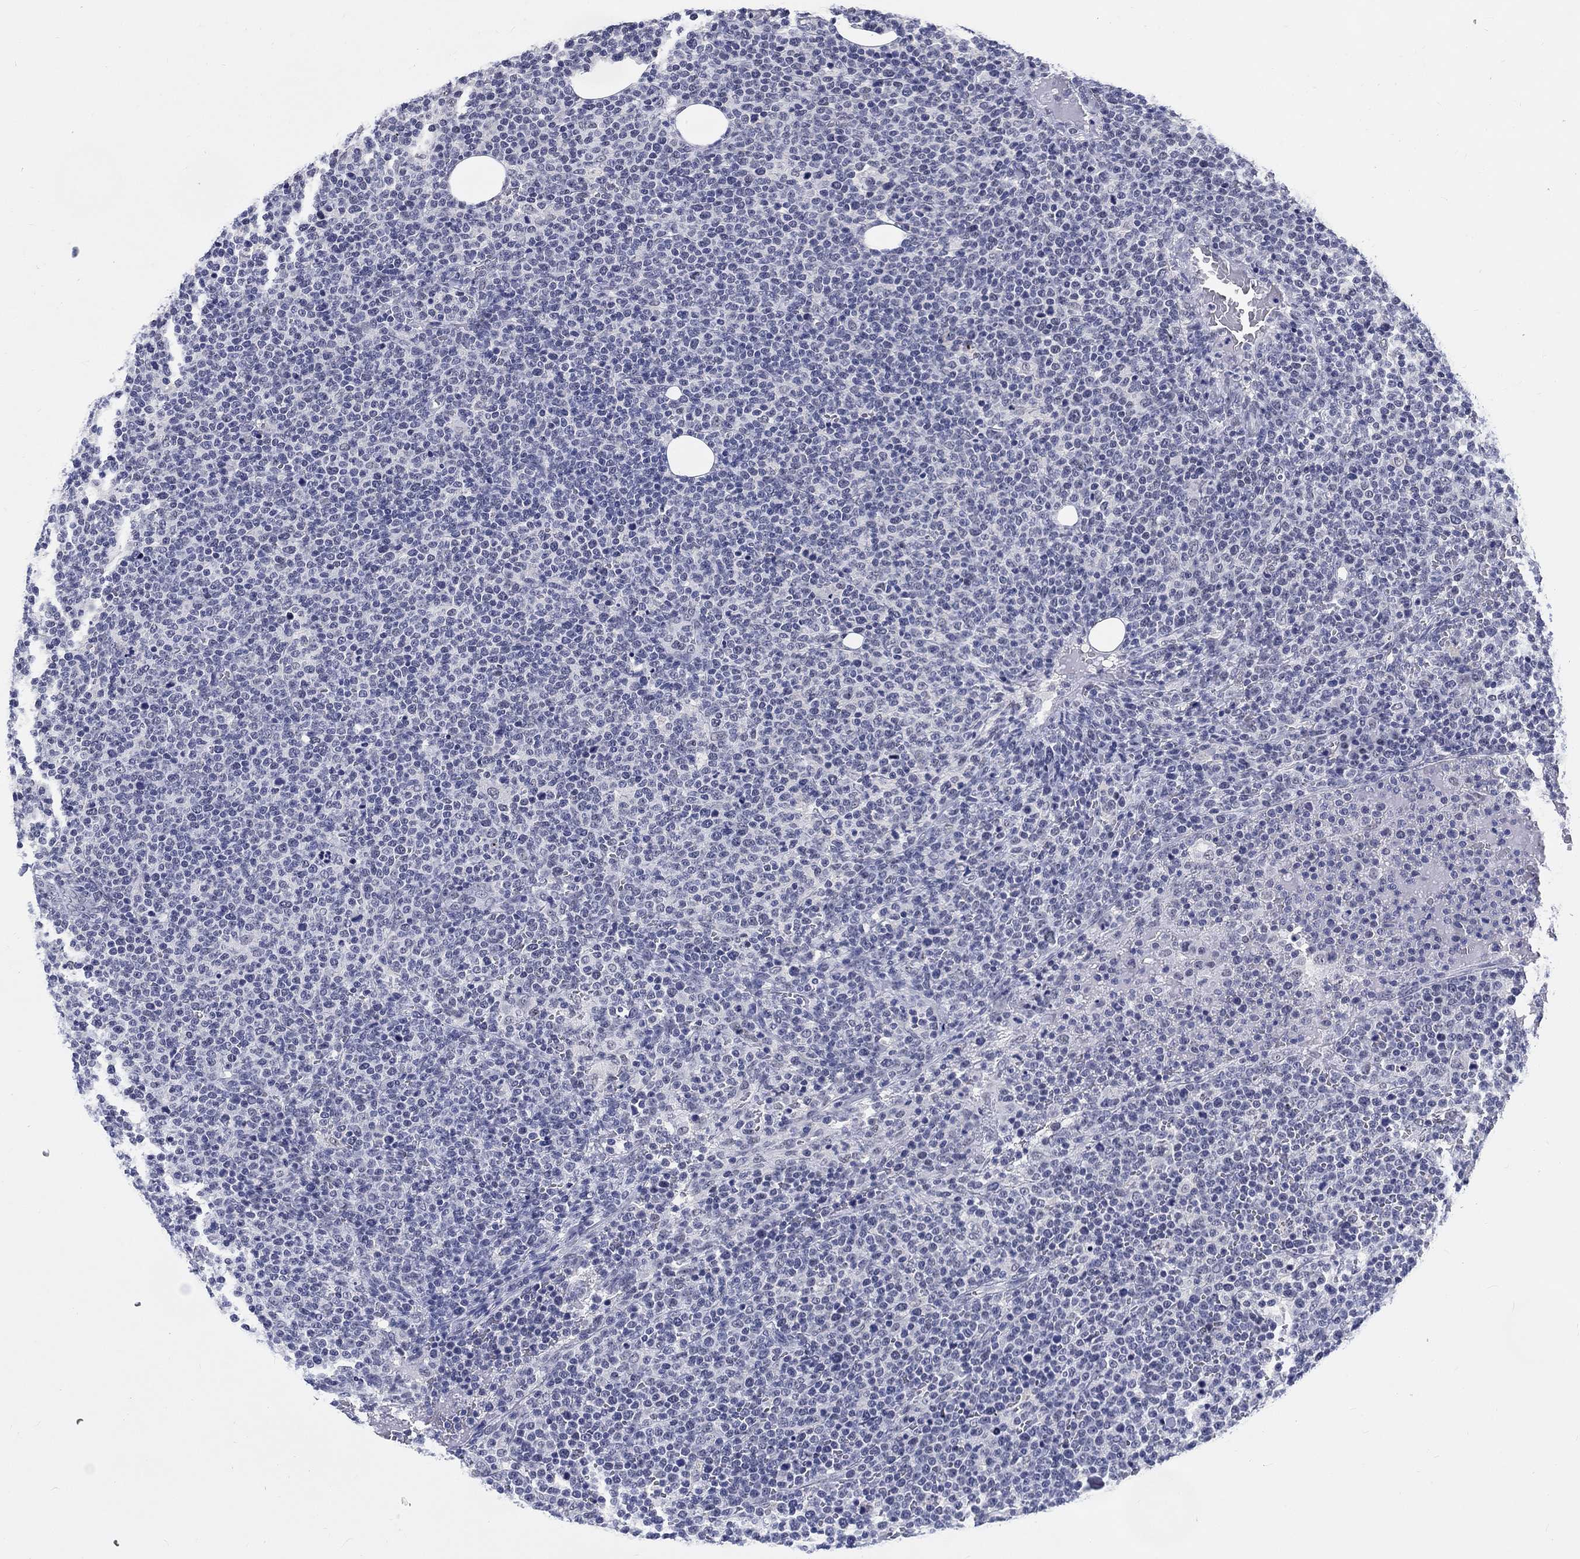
{"staining": {"intensity": "negative", "quantity": "none", "location": "none"}, "tissue": "lymphoma", "cell_type": "Tumor cells", "image_type": "cancer", "snomed": [{"axis": "morphology", "description": "Malignant lymphoma, non-Hodgkin's type, High grade"}, {"axis": "topography", "description": "Lymph node"}], "caption": "DAB immunohistochemical staining of human malignant lymphoma, non-Hodgkin's type (high-grade) reveals no significant expression in tumor cells.", "gene": "GRIN1", "patient": {"sex": "male", "age": 61}}